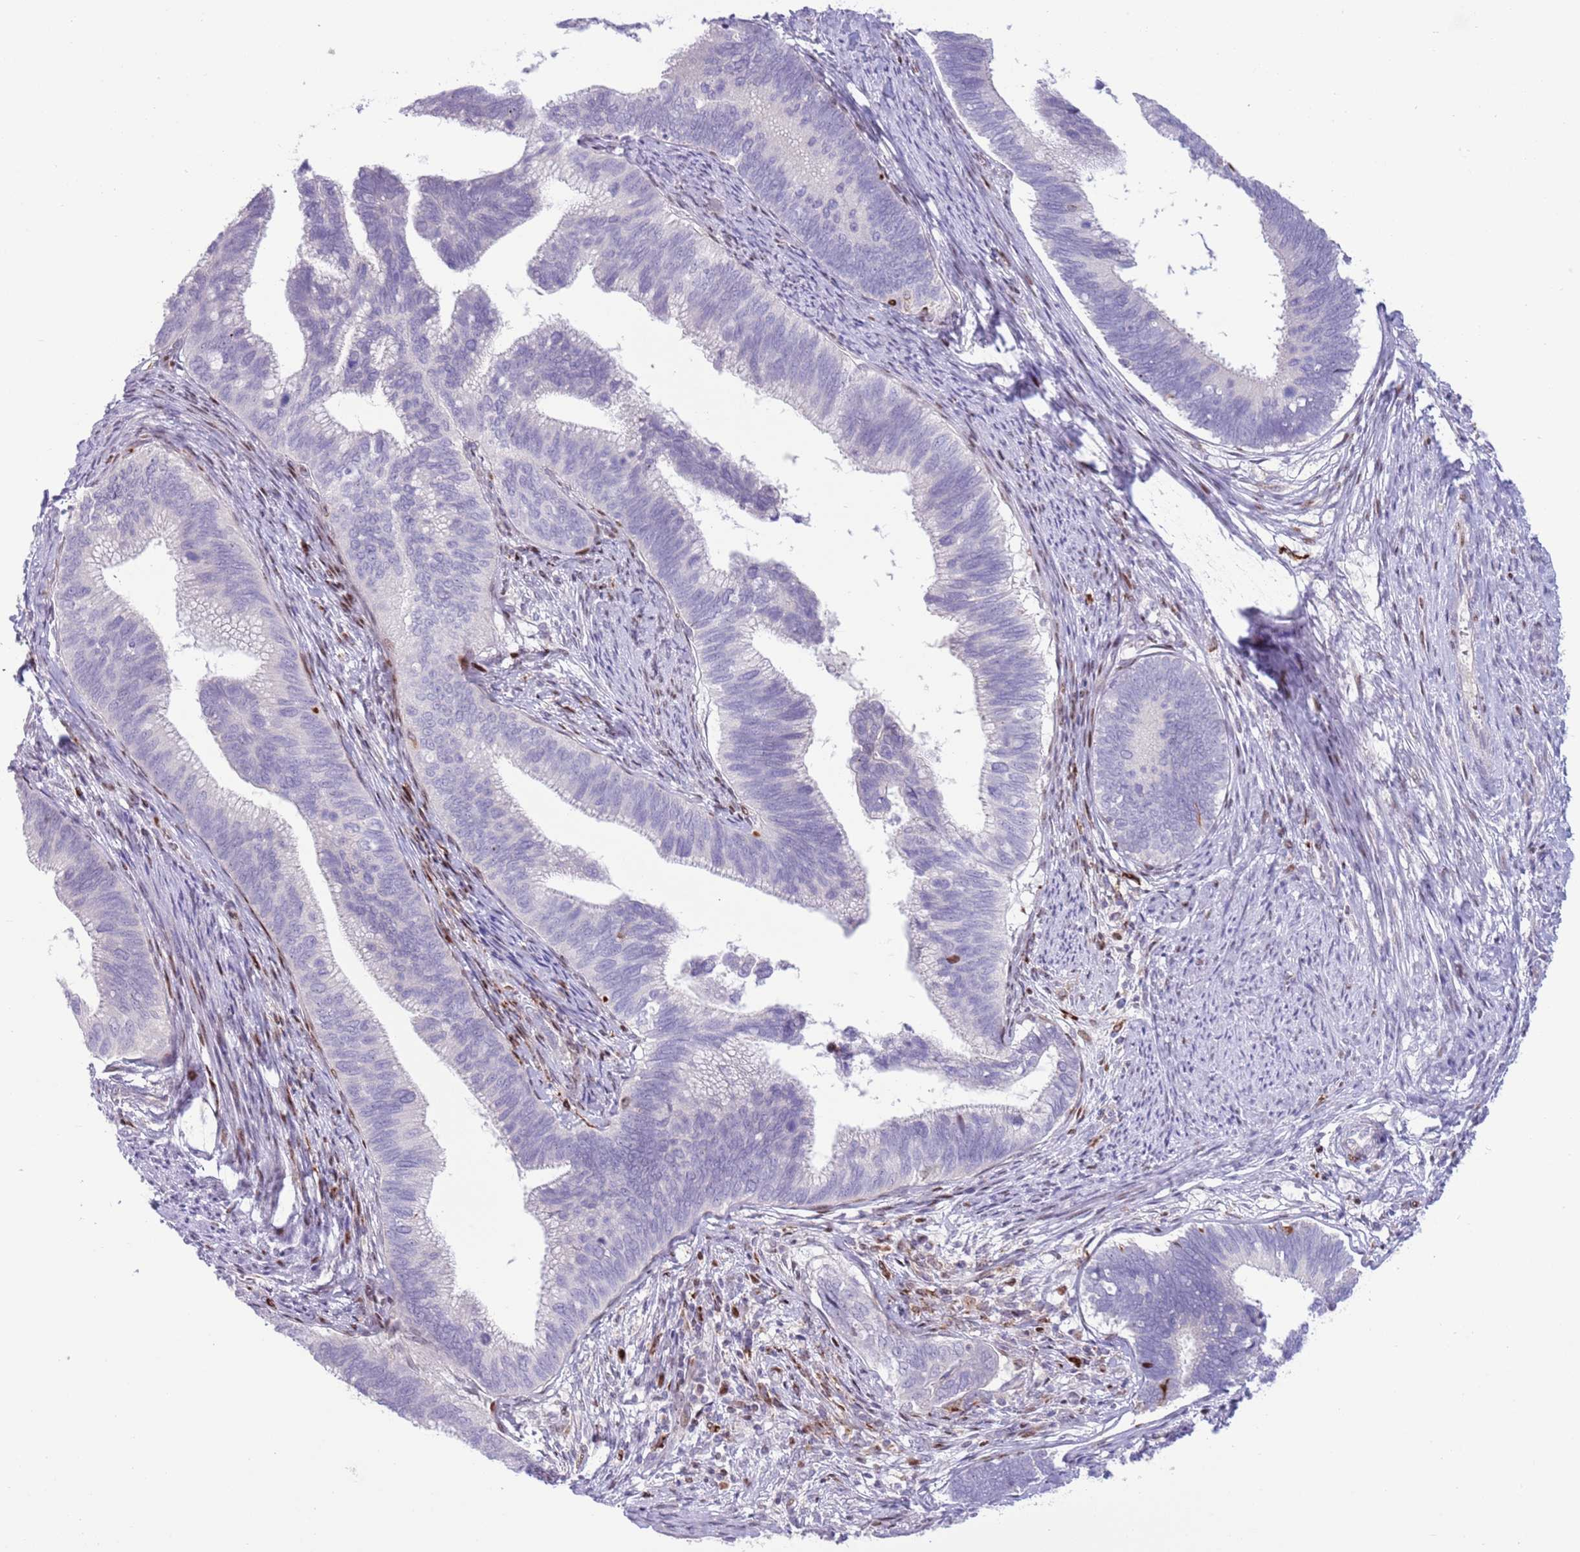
{"staining": {"intensity": "negative", "quantity": "none", "location": "none"}, "tissue": "cervical cancer", "cell_type": "Tumor cells", "image_type": "cancer", "snomed": [{"axis": "morphology", "description": "Adenocarcinoma, NOS"}, {"axis": "topography", "description": "Cervix"}], "caption": "Immunohistochemistry (IHC) photomicrograph of human cervical adenocarcinoma stained for a protein (brown), which displays no expression in tumor cells.", "gene": "ANO8", "patient": {"sex": "female", "age": 42}}